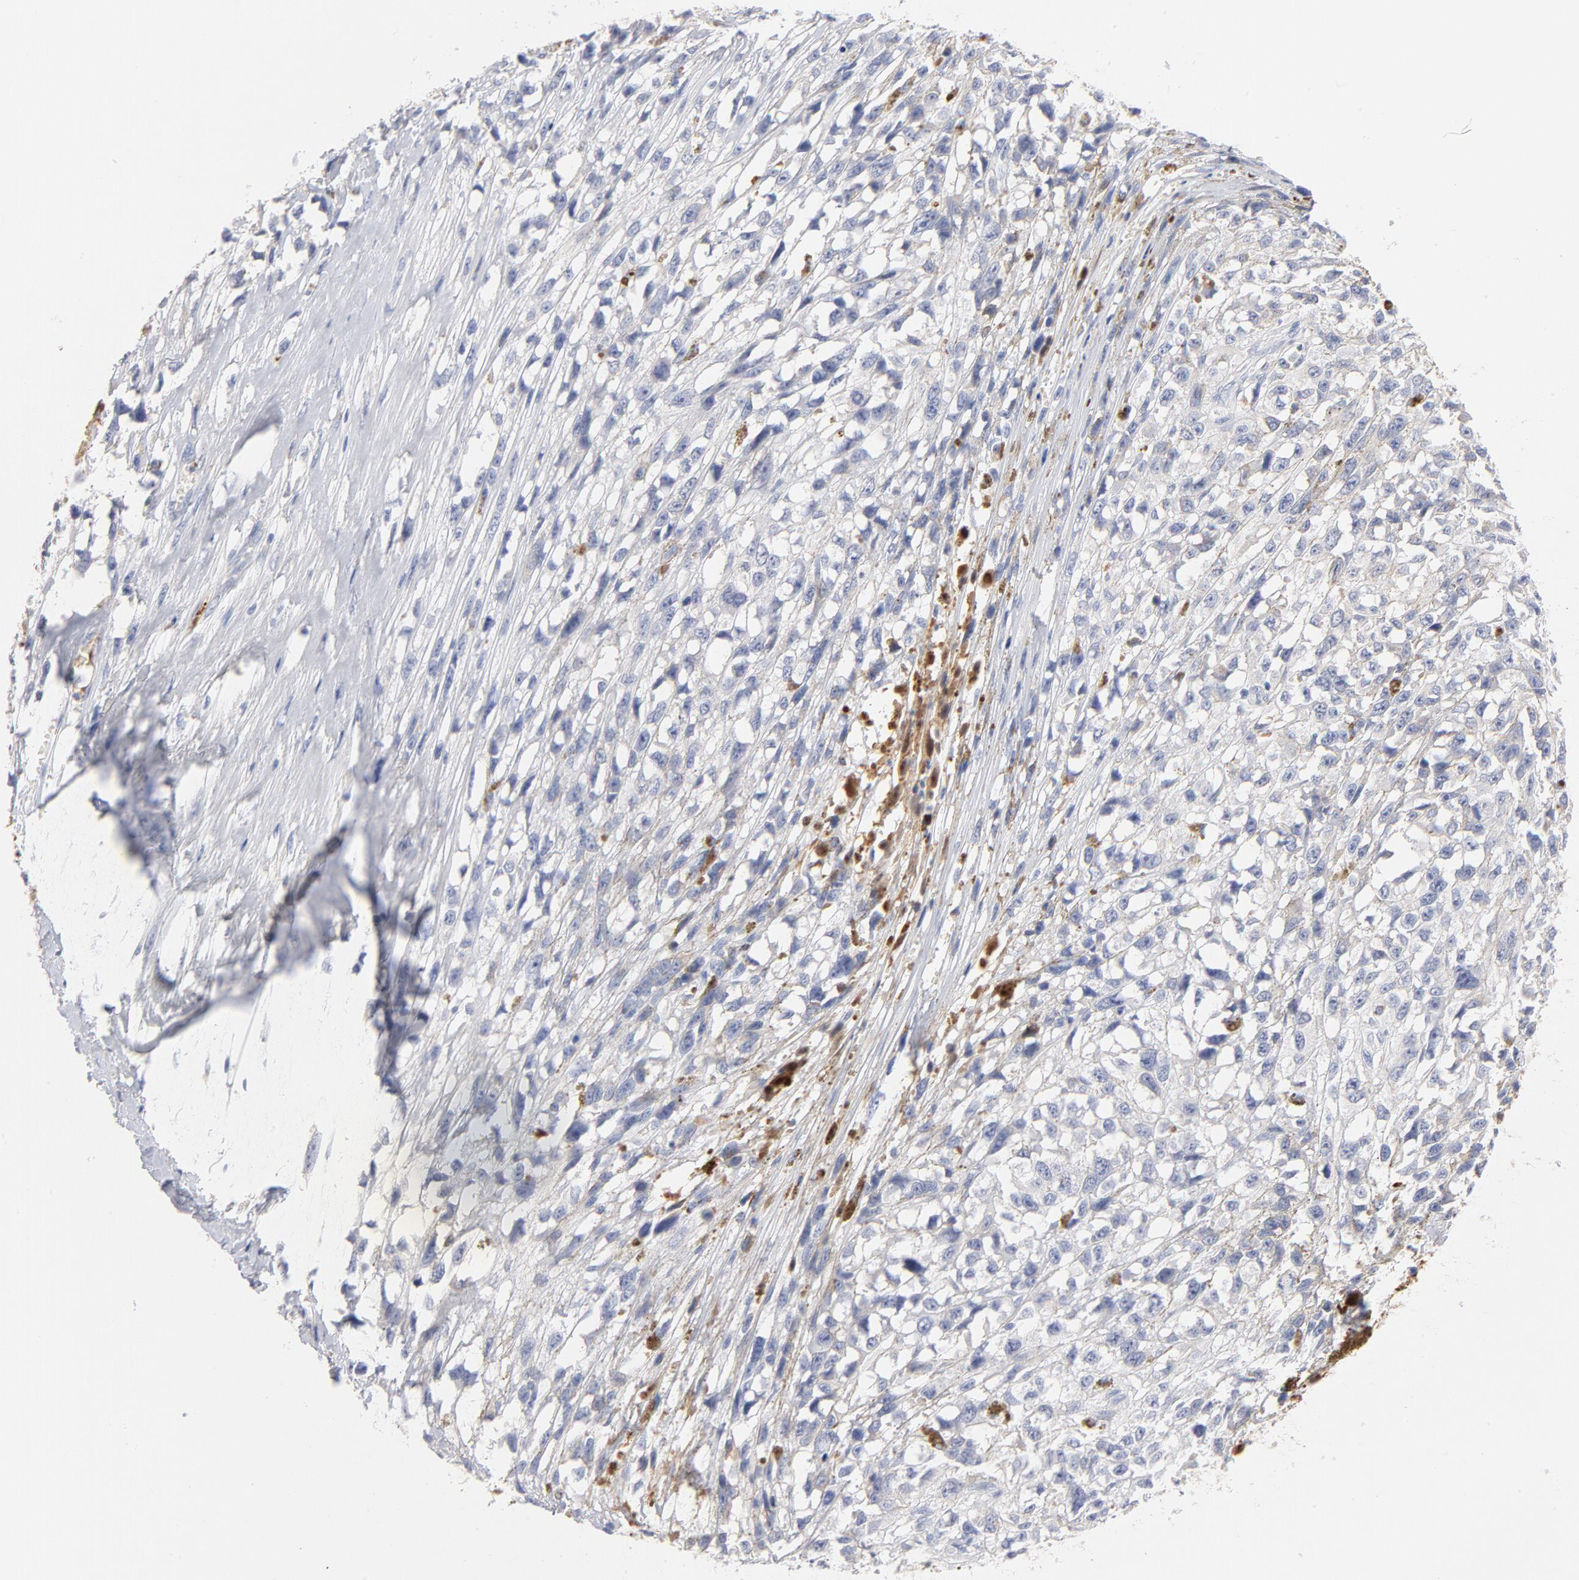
{"staining": {"intensity": "negative", "quantity": "none", "location": "none"}, "tissue": "melanoma", "cell_type": "Tumor cells", "image_type": "cancer", "snomed": [{"axis": "morphology", "description": "Malignant melanoma, Metastatic site"}, {"axis": "topography", "description": "Lymph node"}], "caption": "IHC histopathology image of neoplastic tissue: malignant melanoma (metastatic site) stained with DAB (3,3'-diaminobenzidine) reveals no significant protein staining in tumor cells. Brightfield microscopy of IHC stained with DAB (3,3'-diaminobenzidine) (brown) and hematoxylin (blue), captured at high magnification.", "gene": "PLAT", "patient": {"sex": "male", "age": 59}}